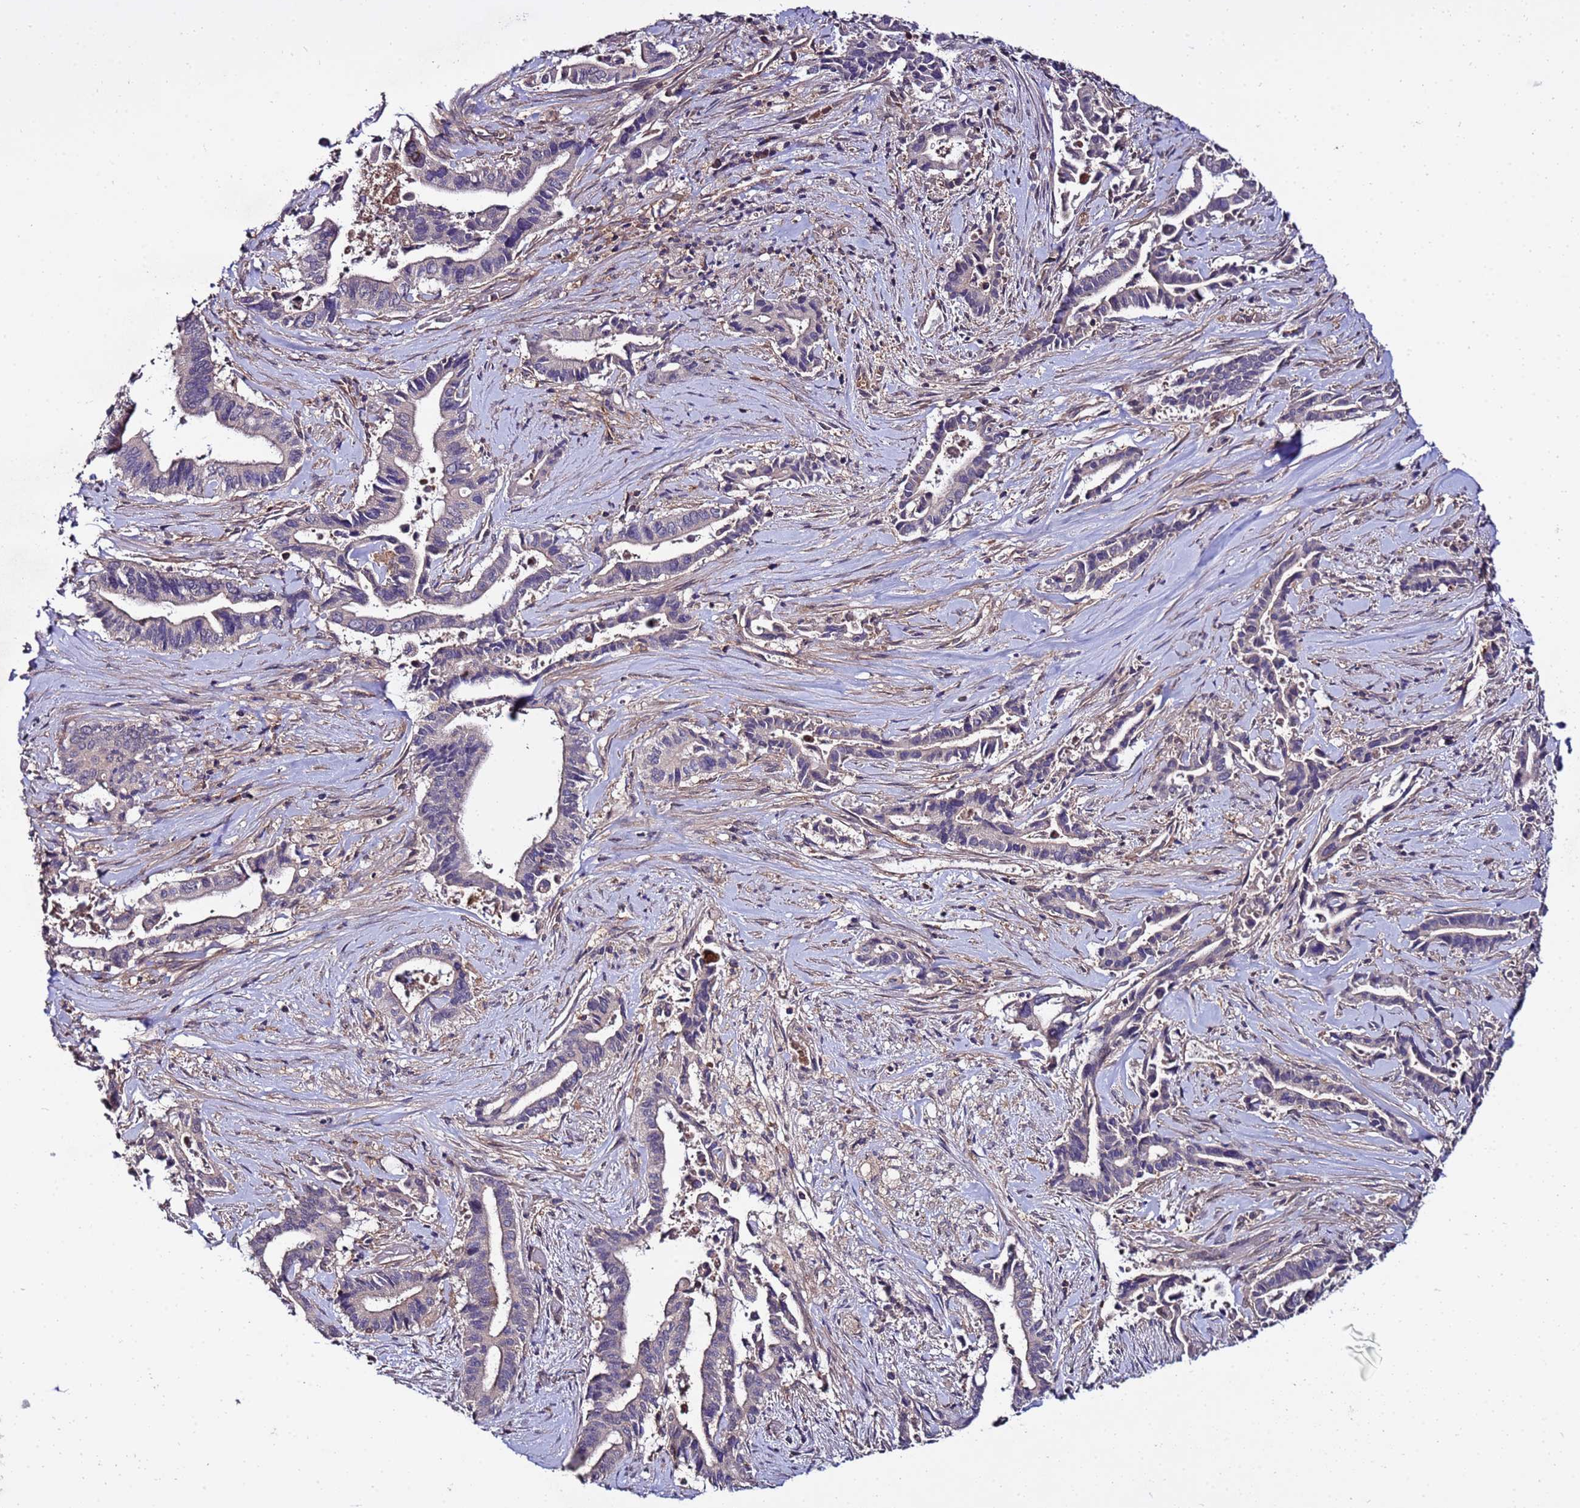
{"staining": {"intensity": "negative", "quantity": "none", "location": "none"}, "tissue": "pancreatic cancer", "cell_type": "Tumor cells", "image_type": "cancer", "snomed": [{"axis": "morphology", "description": "Adenocarcinoma, NOS"}, {"axis": "topography", "description": "Pancreas"}], "caption": "Immunohistochemistry (IHC) of pancreatic cancer demonstrates no positivity in tumor cells.", "gene": "GSPT2", "patient": {"sex": "female", "age": 77}}